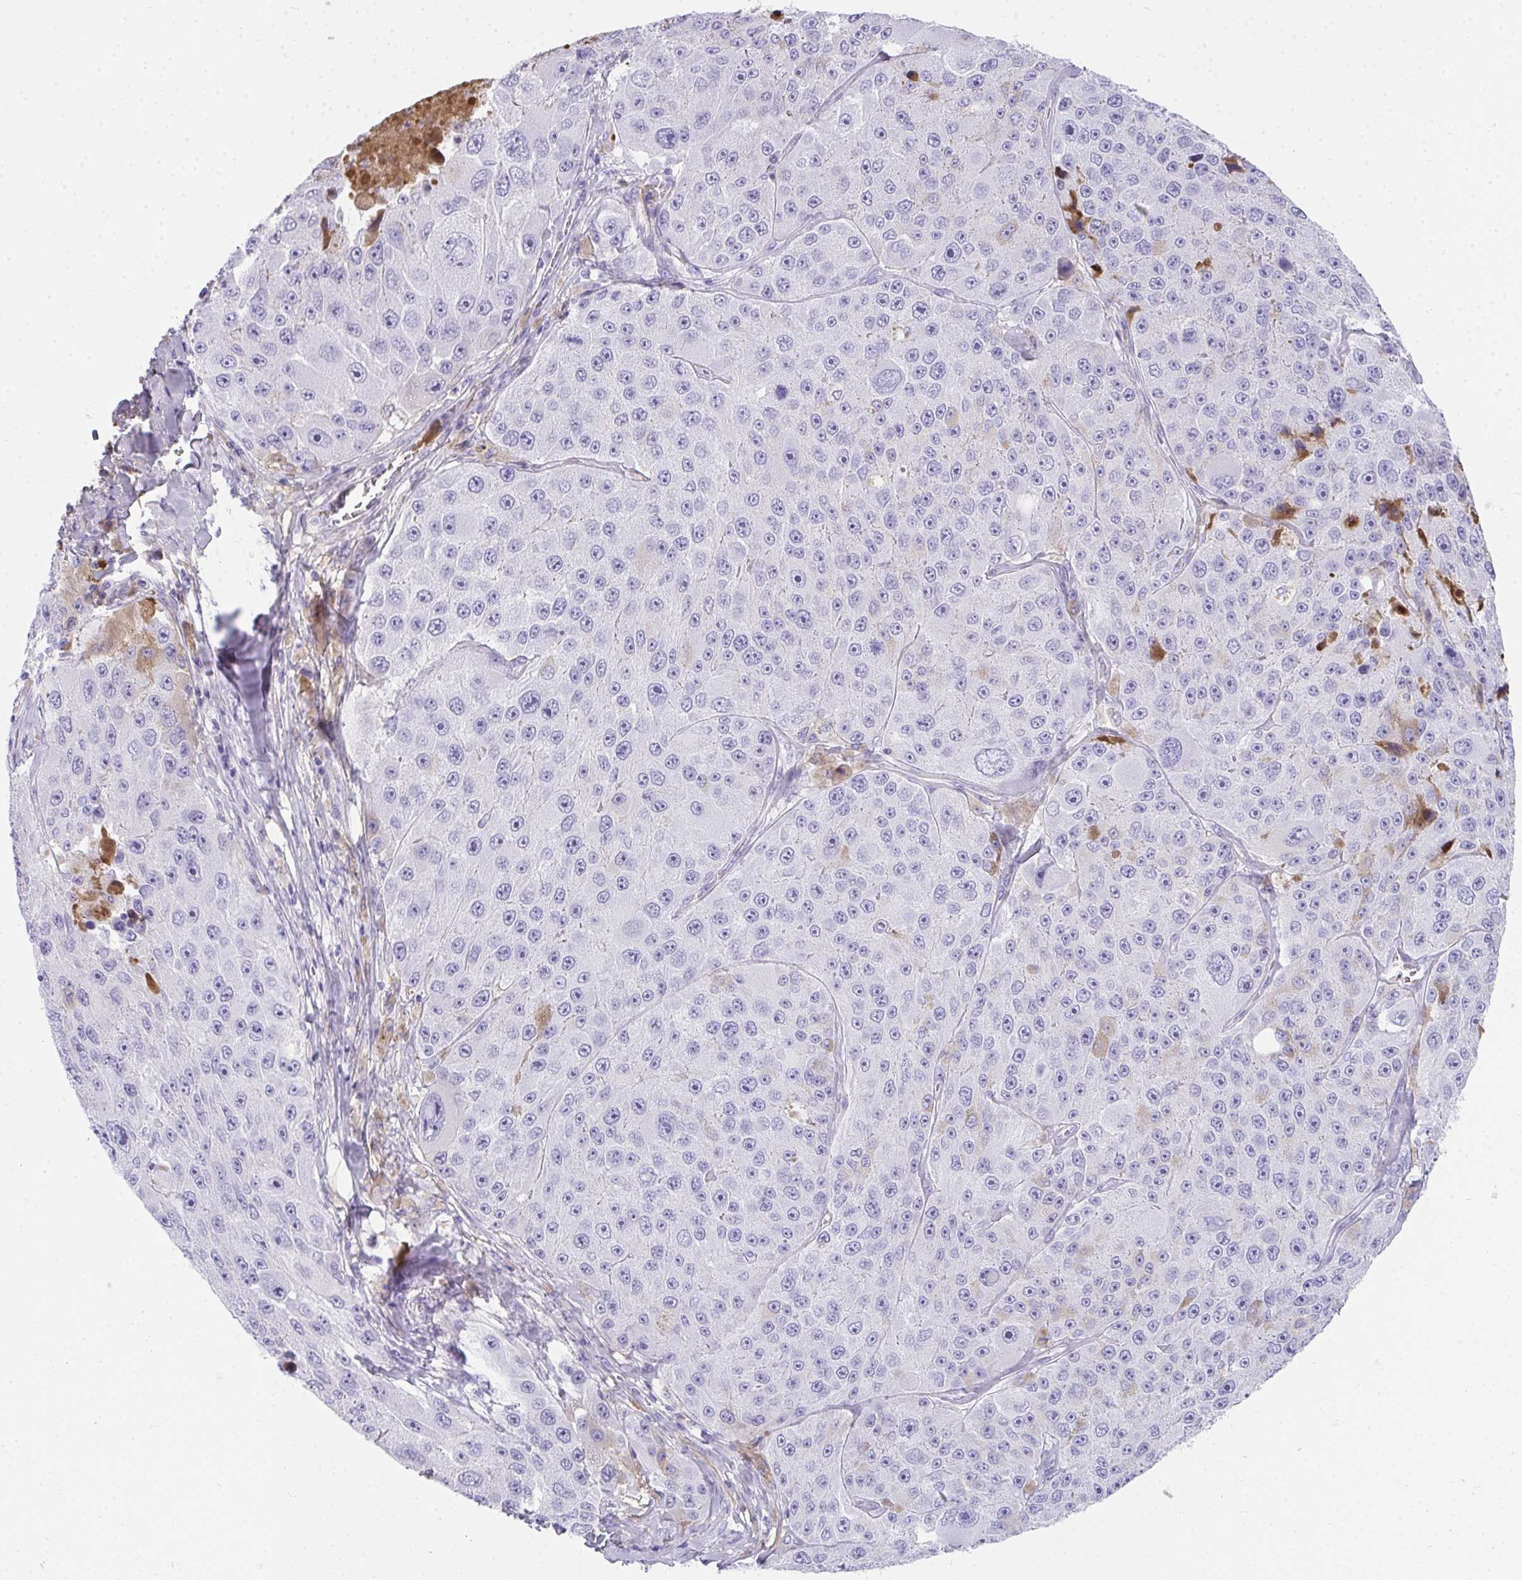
{"staining": {"intensity": "negative", "quantity": "none", "location": "none"}, "tissue": "melanoma", "cell_type": "Tumor cells", "image_type": "cancer", "snomed": [{"axis": "morphology", "description": "Malignant melanoma, Metastatic site"}, {"axis": "topography", "description": "Lymph node"}], "caption": "Malignant melanoma (metastatic site) stained for a protein using immunohistochemistry (IHC) shows no staining tumor cells.", "gene": "ZSWIM3", "patient": {"sex": "male", "age": 62}}